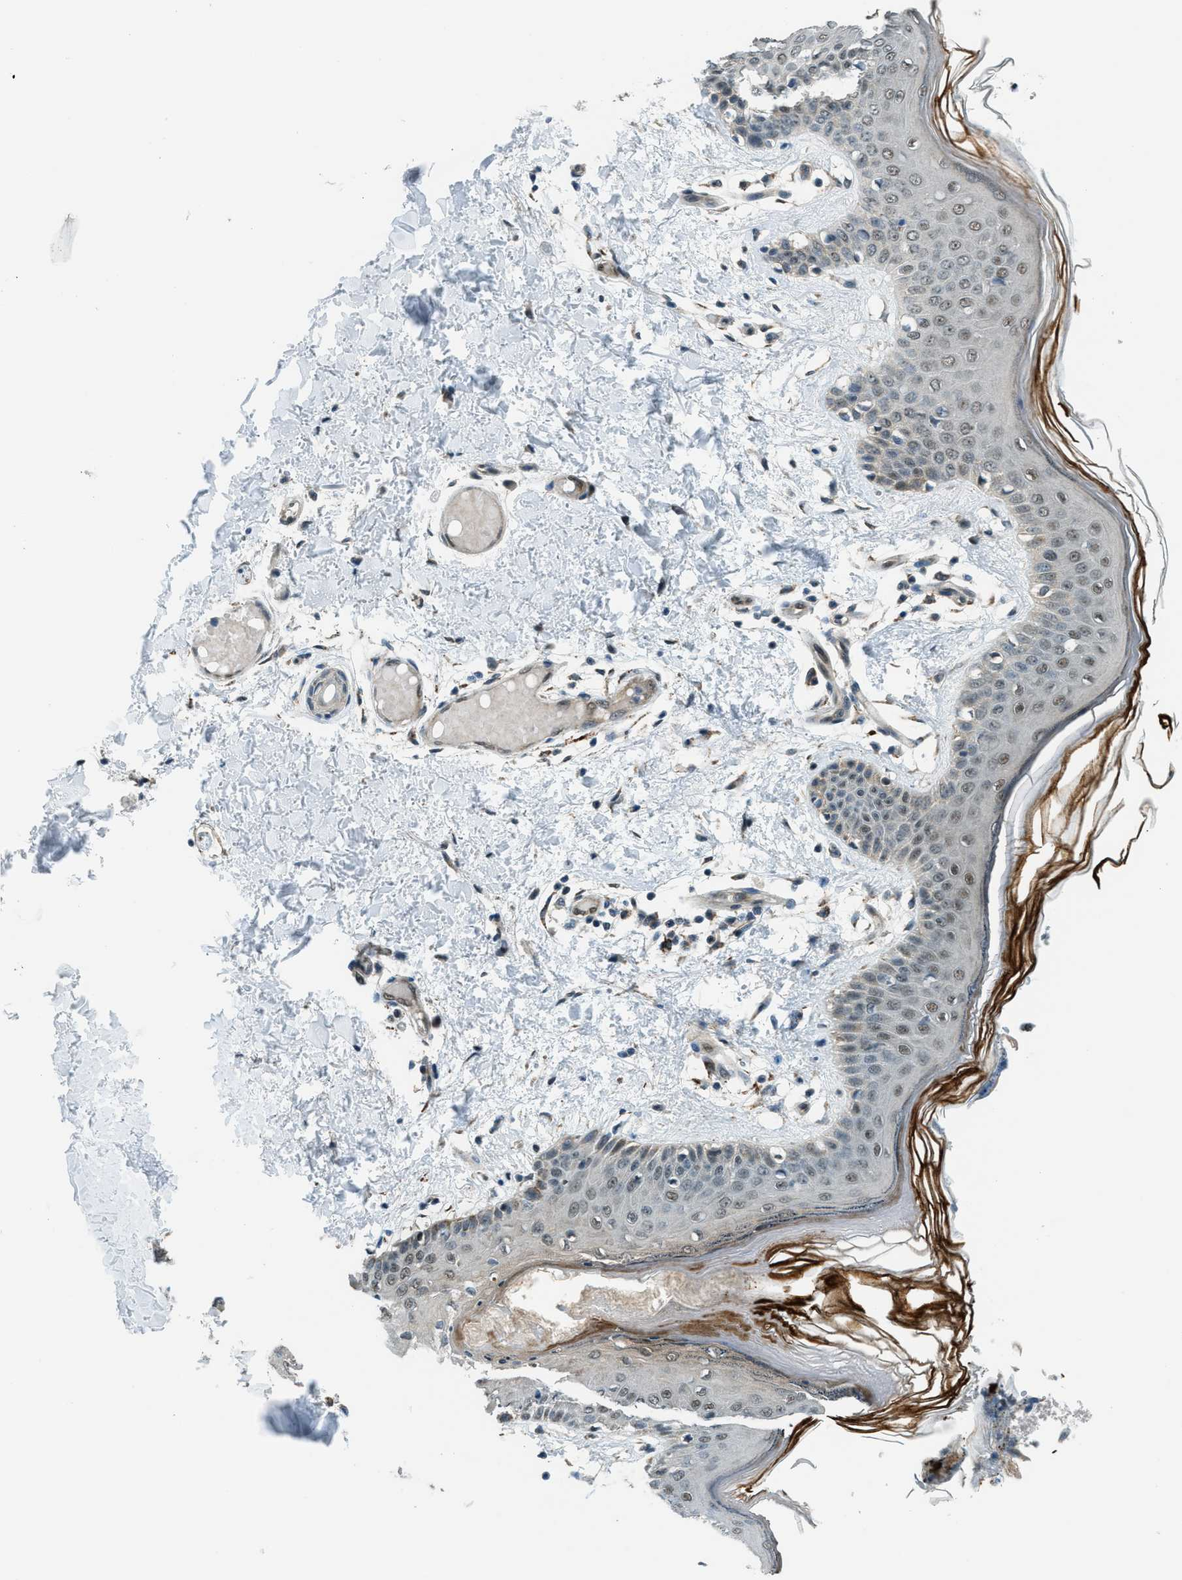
{"staining": {"intensity": "weak", "quantity": ">75%", "location": "cytoplasmic/membranous"}, "tissue": "skin", "cell_type": "Fibroblasts", "image_type": "normal", "snomed": [{"axis": "morphology", "description": "Normal tissue, NOS"}, {"axis": "topography", "description": "Skin"}], "caption": "The photomicrograph demonstrates staining of benign skin, revealing weak cytoplasmic/membranous protein positivity (brown color) within fibroblasts. (brown staining indicates protein expression, while blue staining denotes nuclei).", "gene": "NPEPL1", "patient": {"sex": "male", "age": 53}}